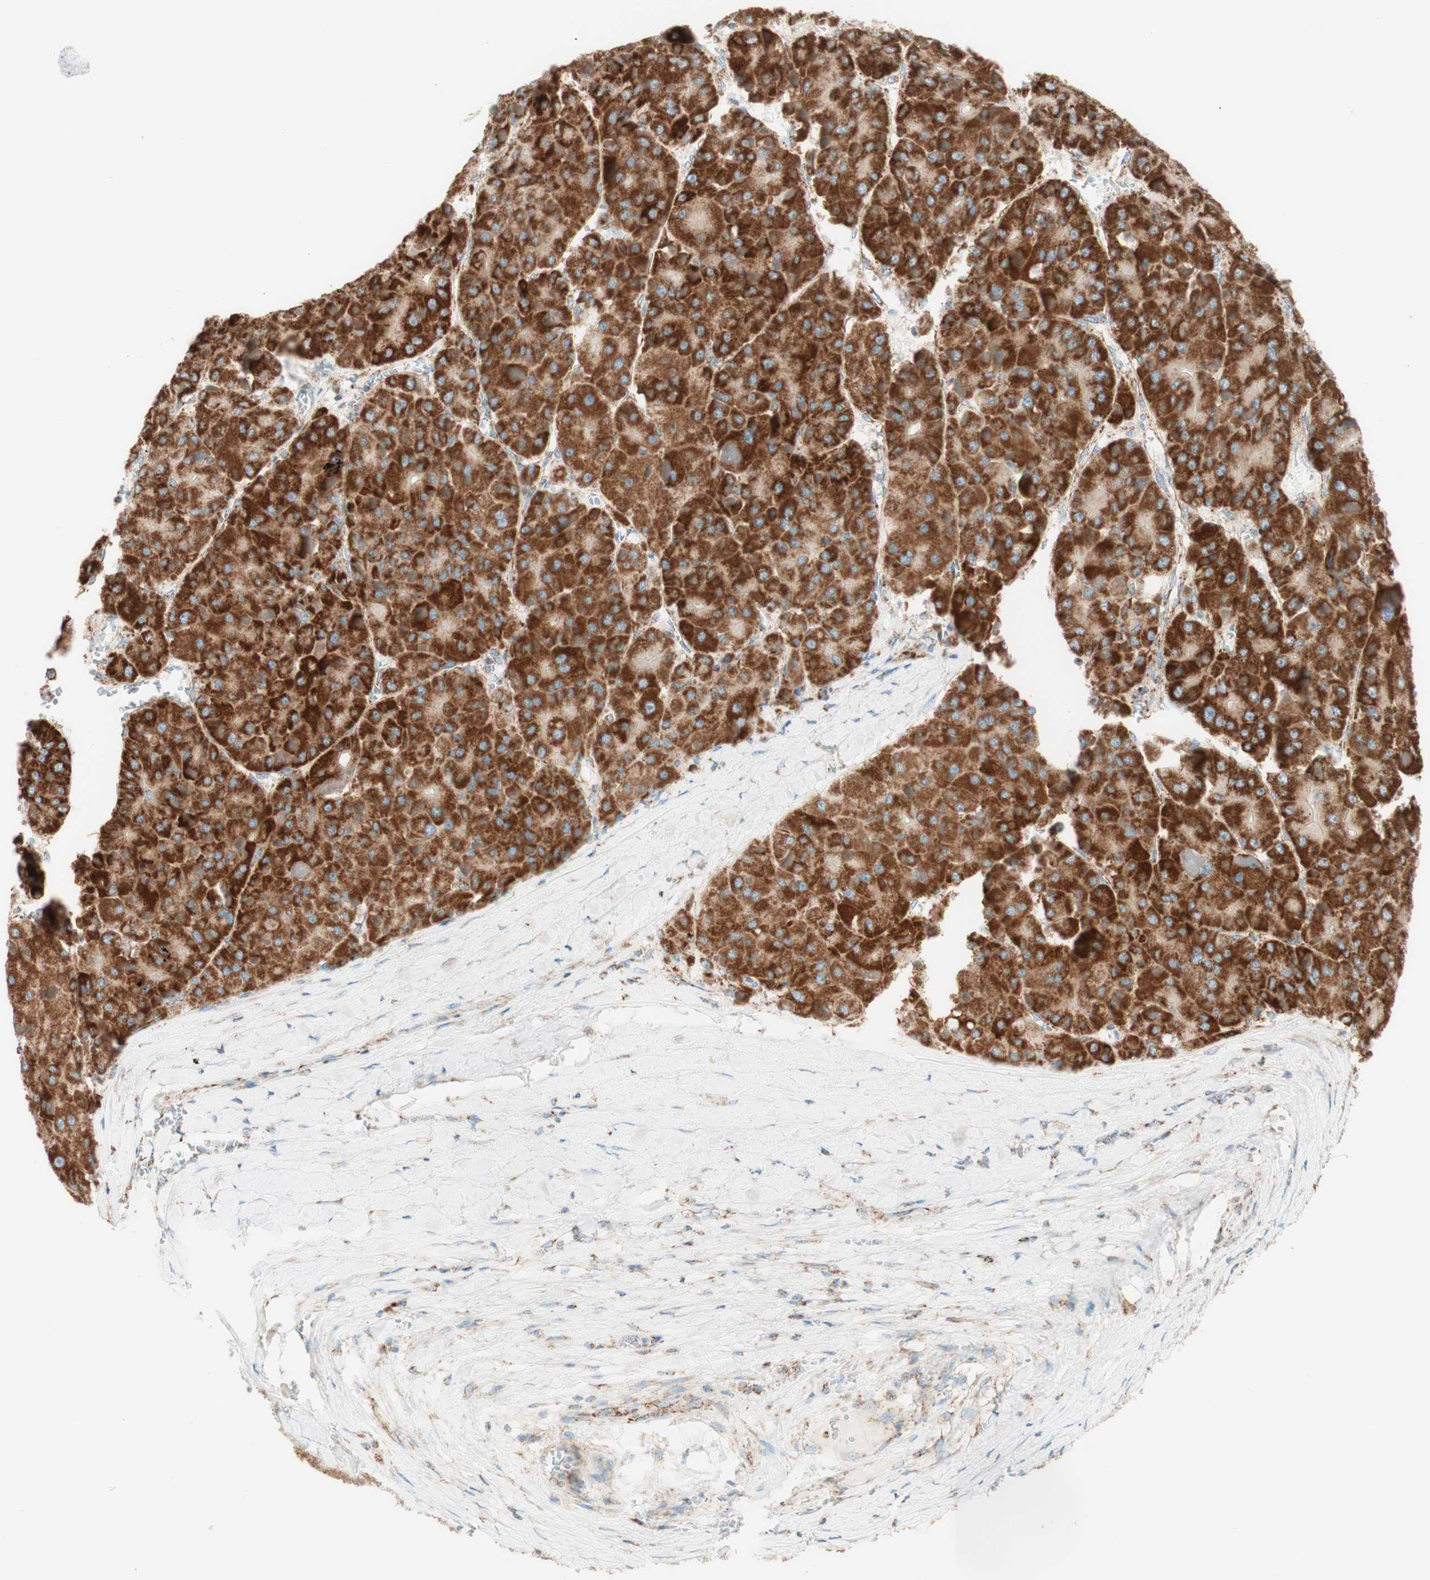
{"staining": {"intensity": "strong", "quantity": ">75%", "location": "cytoplasmic/membranous"}, "tissue": "liver cancer", "cell_type": "Tumor cells", "image_type": "cancer", "snomed": [{"axis": "morphology", "description": "Carcinoma, Hepatocellular, NOS"}, {"axis": "topography", "description": "Liver"}], "caption": "Brown immunohistochemical staining in liver hepatocellular carcinoma displays strong cytoplasmic/membranous positivity in about >75% of tumor cells. The staining was performed using DAB, with brown indicating positive protein expression. Nuclei are stained blue with hematoxylin.", "gene": "TOMM20", "patient": {"sex": "female", "age": 73}}